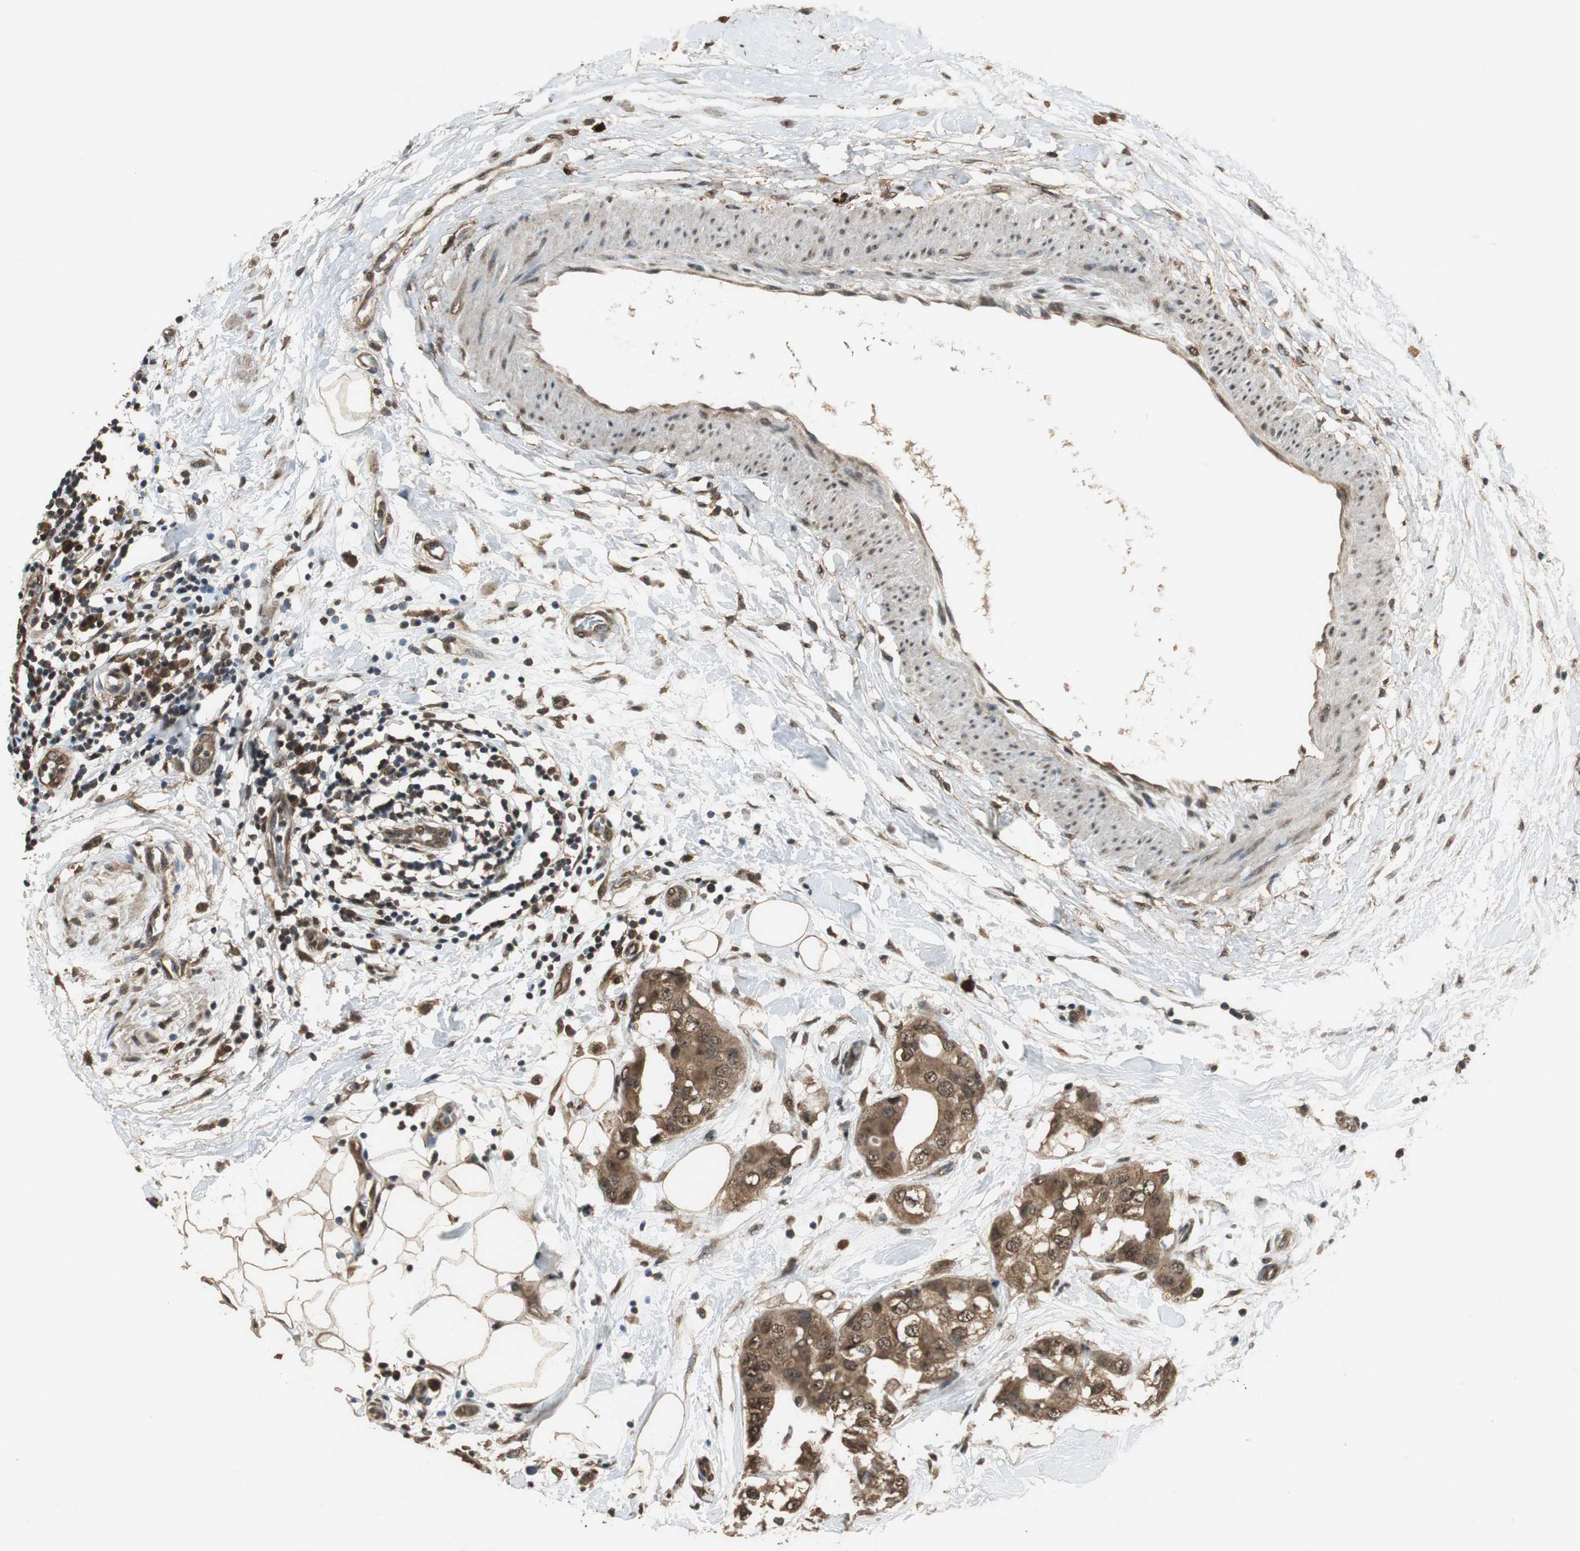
{"staining": {"intensity": "strong", "quantity": ">75%", "location": "cytoplasmic/membranous,nuclear"}, "tissue": "breast cancer", "cell_type": "Tumor cells", "image_type": "cancer", "snomed": [{"axis": "morphology", "description": "Duct carcinoma"}, {"axis": "topography", "description": "Breast"}], "caption": "Immunohistochemical staining of human intraductal carcinoma (breast) exhibits high levels of strong cytoplasmic/membranous and nuclear protein staining in approximately >75% of tumor cells.", "gene": "PPP1R13B", "patient": {"sex": "female", "age": 40}}